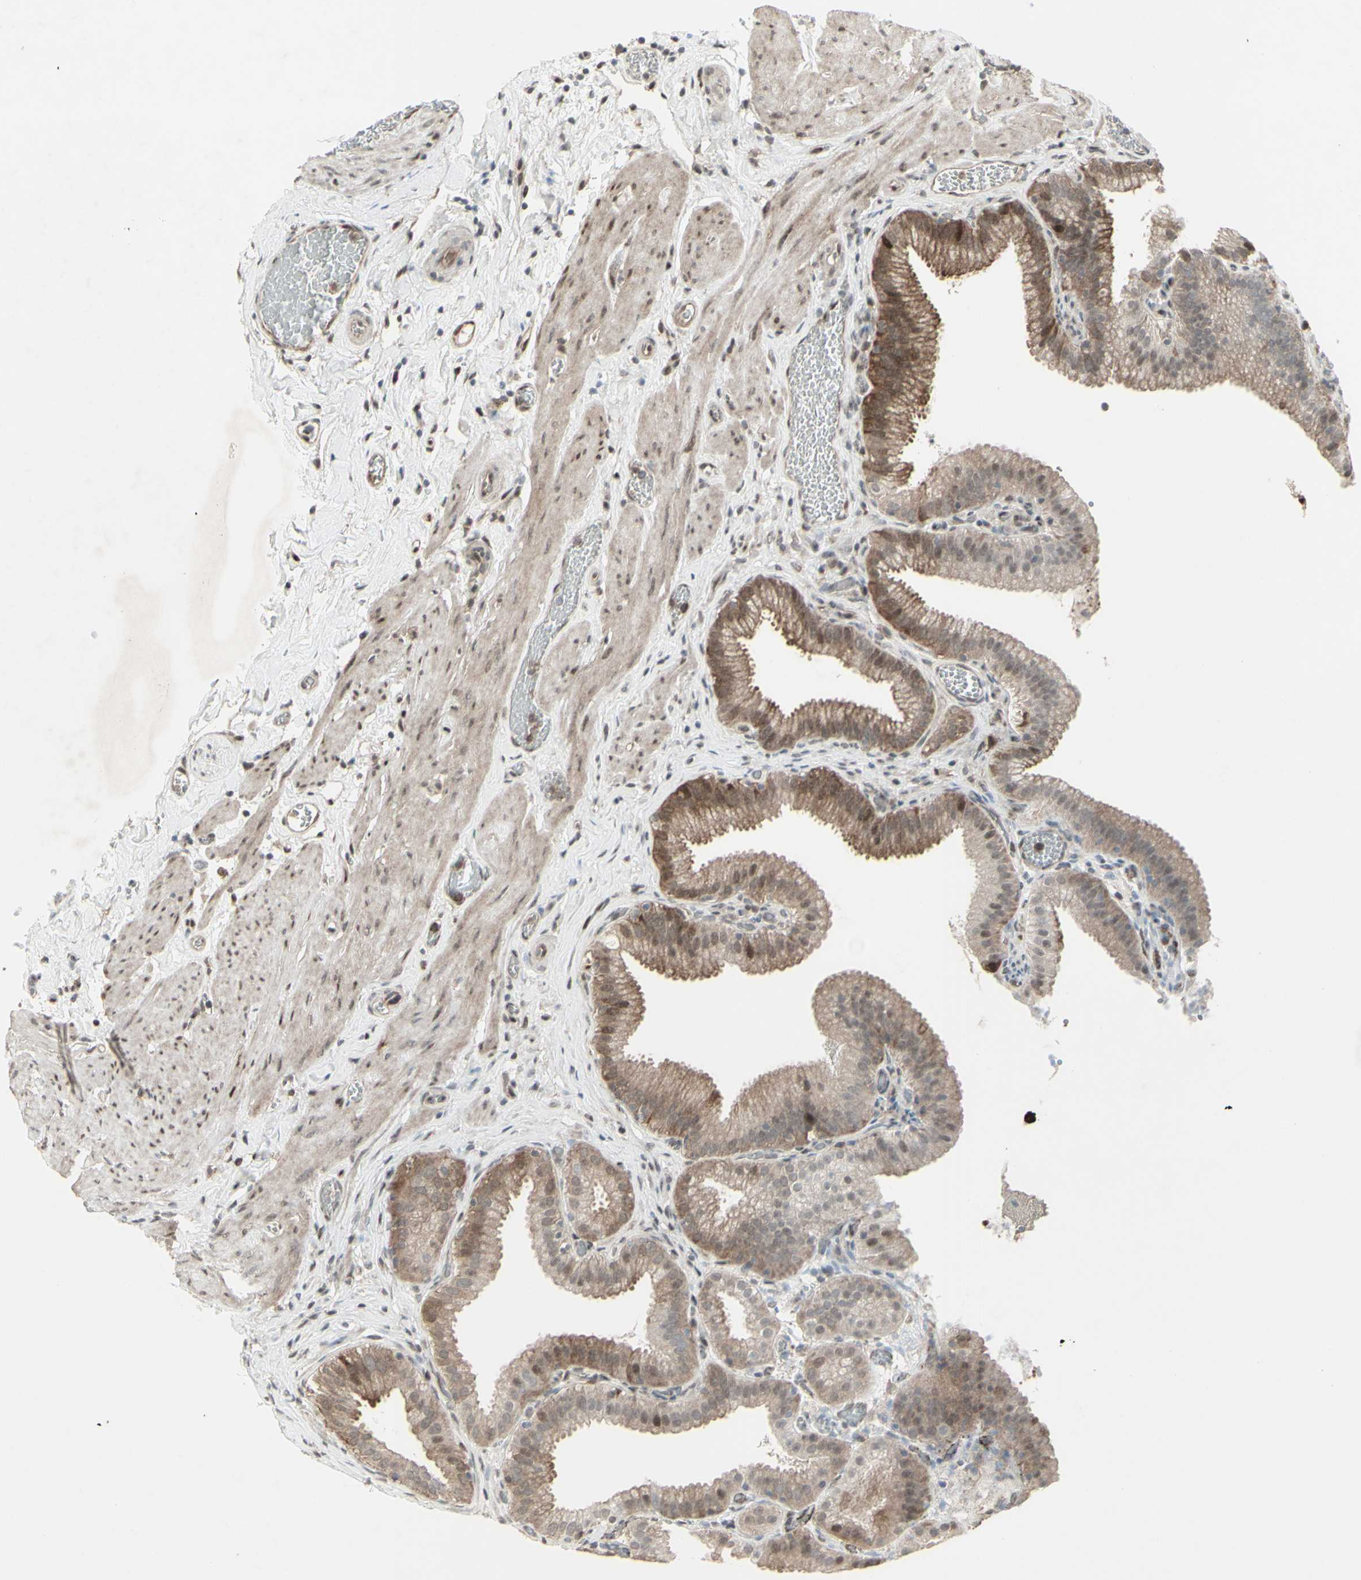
{"staining": {"intensity": "strong", "quantity": "<25%", "location": "nuclear"}, "tissue": "gallbladder", "cell_type": "Glandular cells", "image_type": "normal", "snomed": [{"axis": "morphology", "description": "Normal tissue, NOS"}, {"axis": "topography", "description": "Gallbladder"}], "caption": "Glandular cells show strong nuclear positivity in approximately <25% of cells in unremarkable gallbladder. (Brightfield microscopy of DAB IHC at high magnification).", "gene": "CD33", "patient": {"sex": "male", "age": 54}}